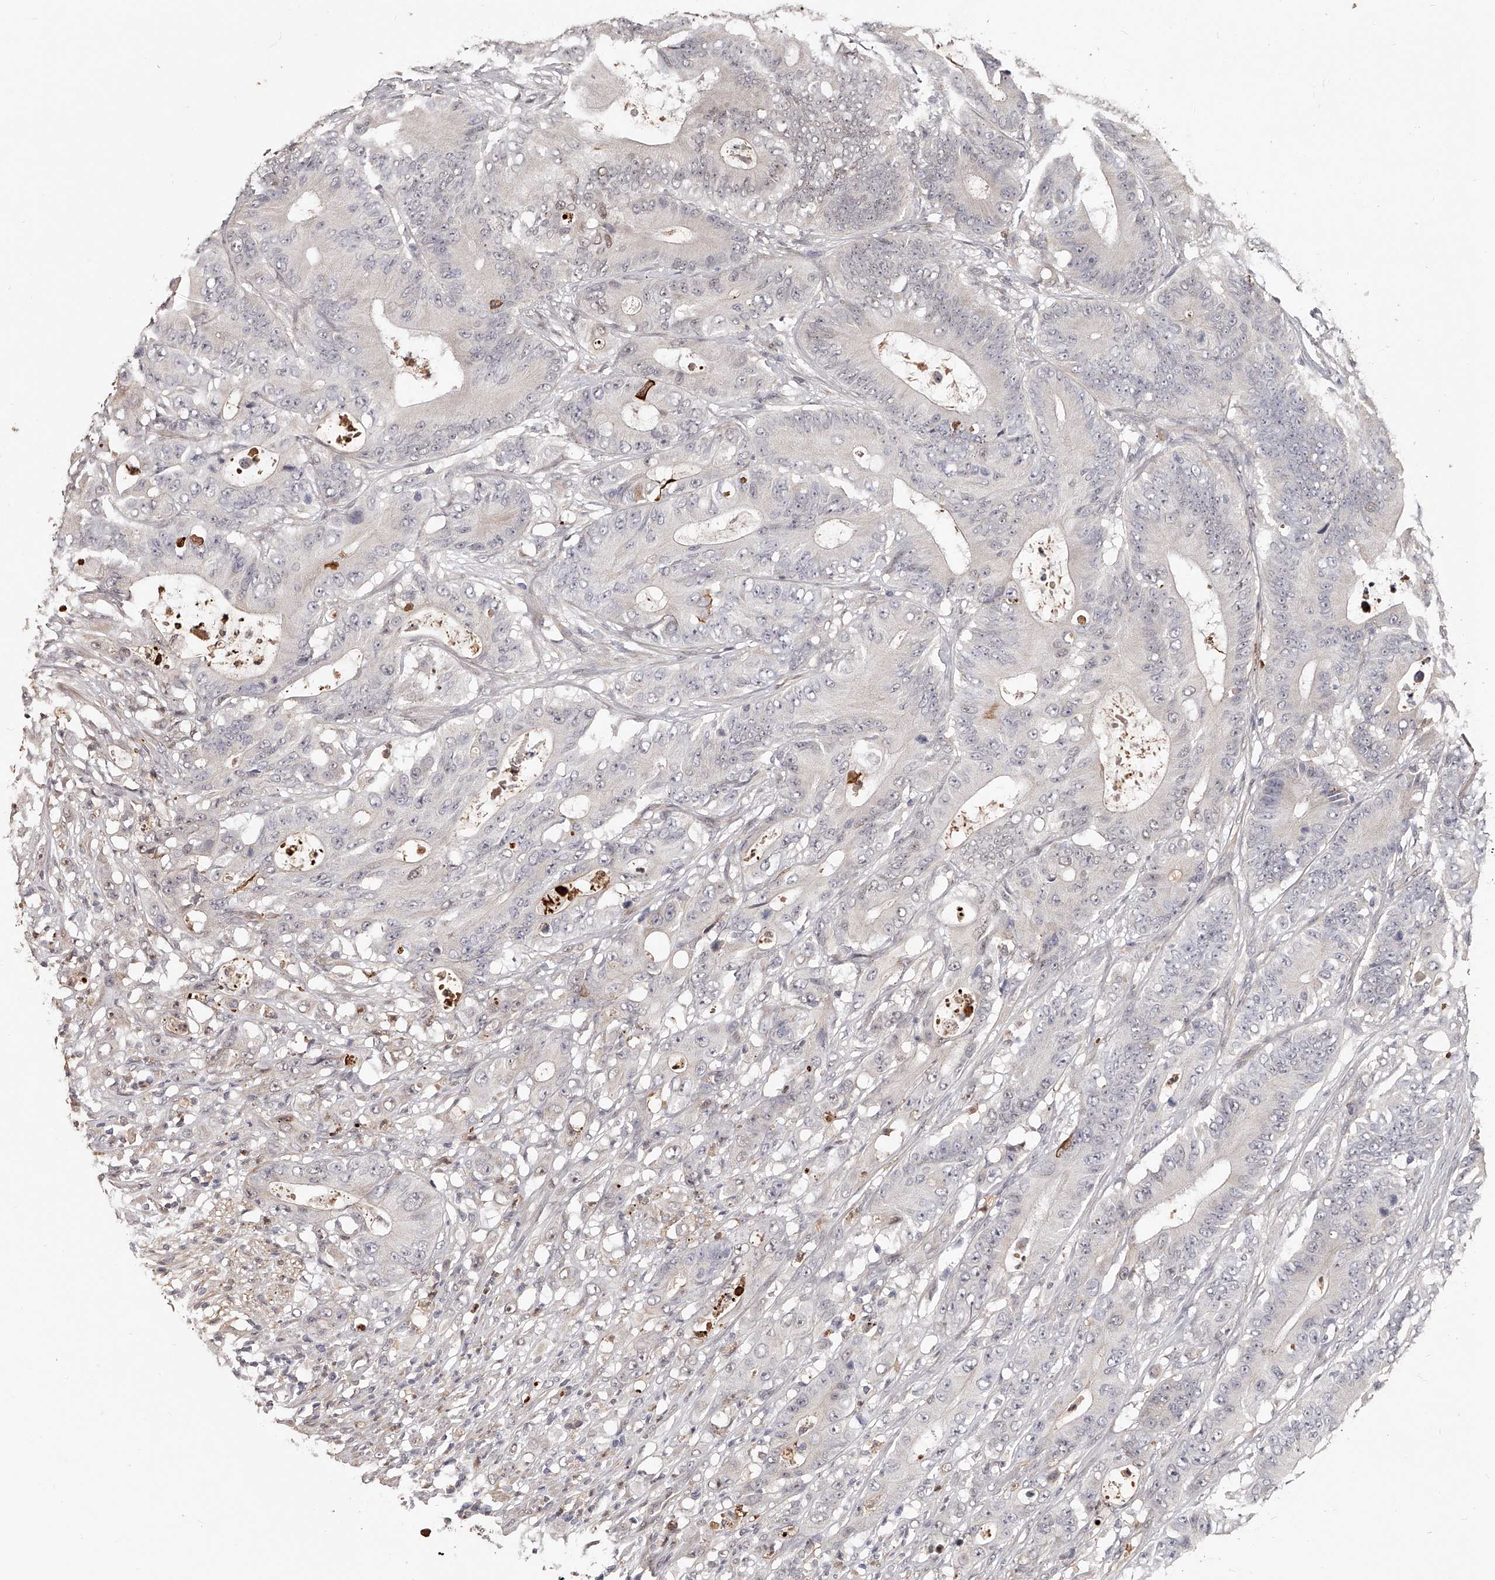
{"staining": {"intensity": "negative", "quantity": "none", "location": "none"}, "tissue": "colorectal cancer", "cell_type": "Tumor cells", "image_type": "cancer", "snomed": [{"axis": "morphology", "description": "Adenocarcinoma, NOS"}, {"axis": "topography", "description": "Colon"}], "caption": "Immunohistochemistry of colorectal cancer (adenocarcinoma) reveals no expression in tumor cells. The staining is performed using DAB brown chromogen with nuclei counter-stained in using hematoxylin.", "gene": "URGCP", "patient": {"sex": "male", "age": 83}}